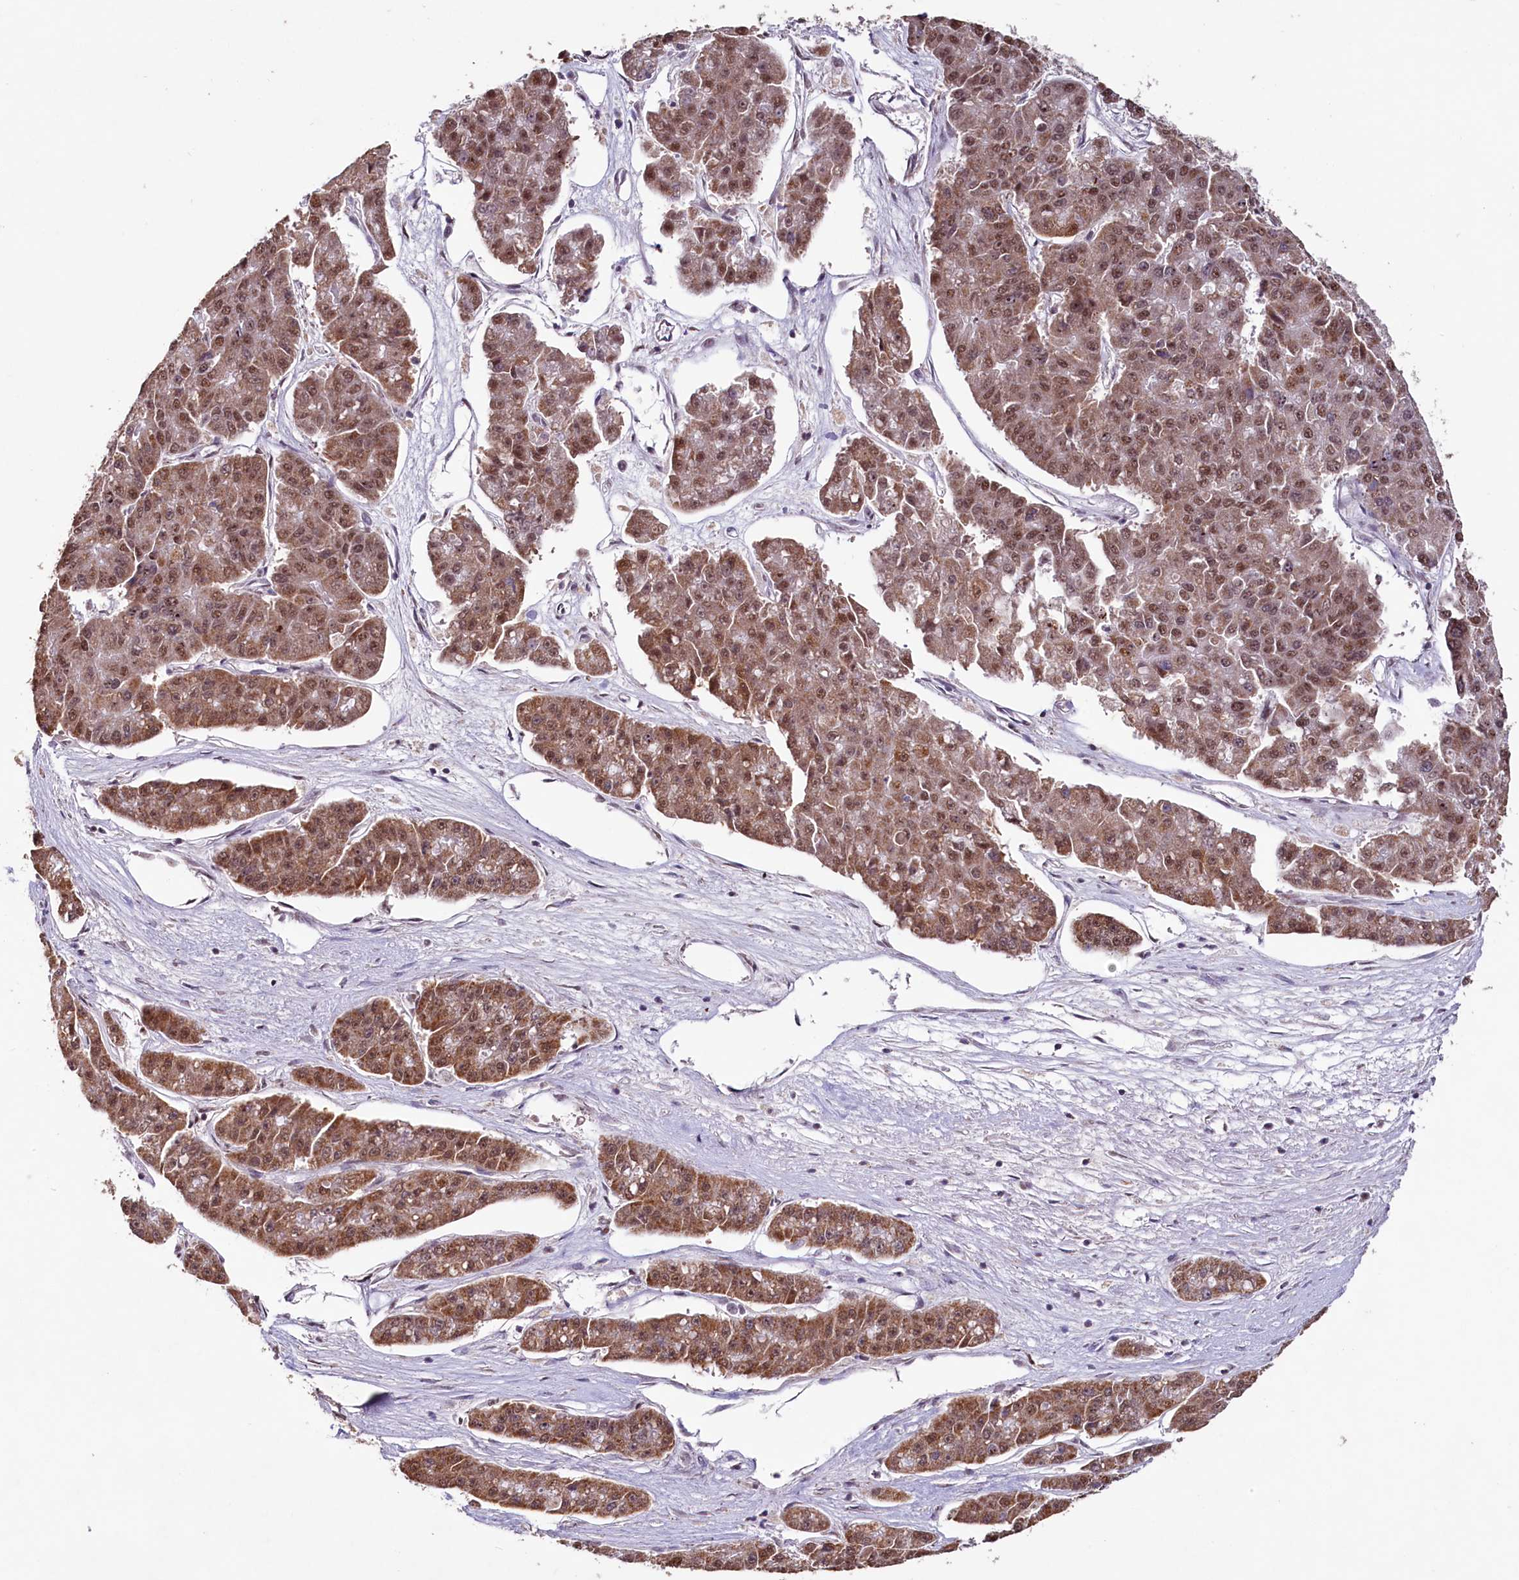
{"staining": {"intensity": "moderate", "quantity": ">75%", "location": "cytoplasmic/membranous,nuclear"}, "tissue": "pancreatic cancer", "cell_type": "Tumor cells", "image_type": "cancer", "snomed": [{"axis": "morphology", "description": "Adenocarcinoma, NOS"}, {"axis": "topography", "description": "Pancreas"}], "caption": "Pancreatic cancer (adenocarcinoma) was stained to show a protein in brown. There is medium levels of moderate cytoplasmic/membranous and nuclear staining in about >75% of tumor cells.", "gene": "PDE6D", "patient": {"sex": "male", "age": 50}}